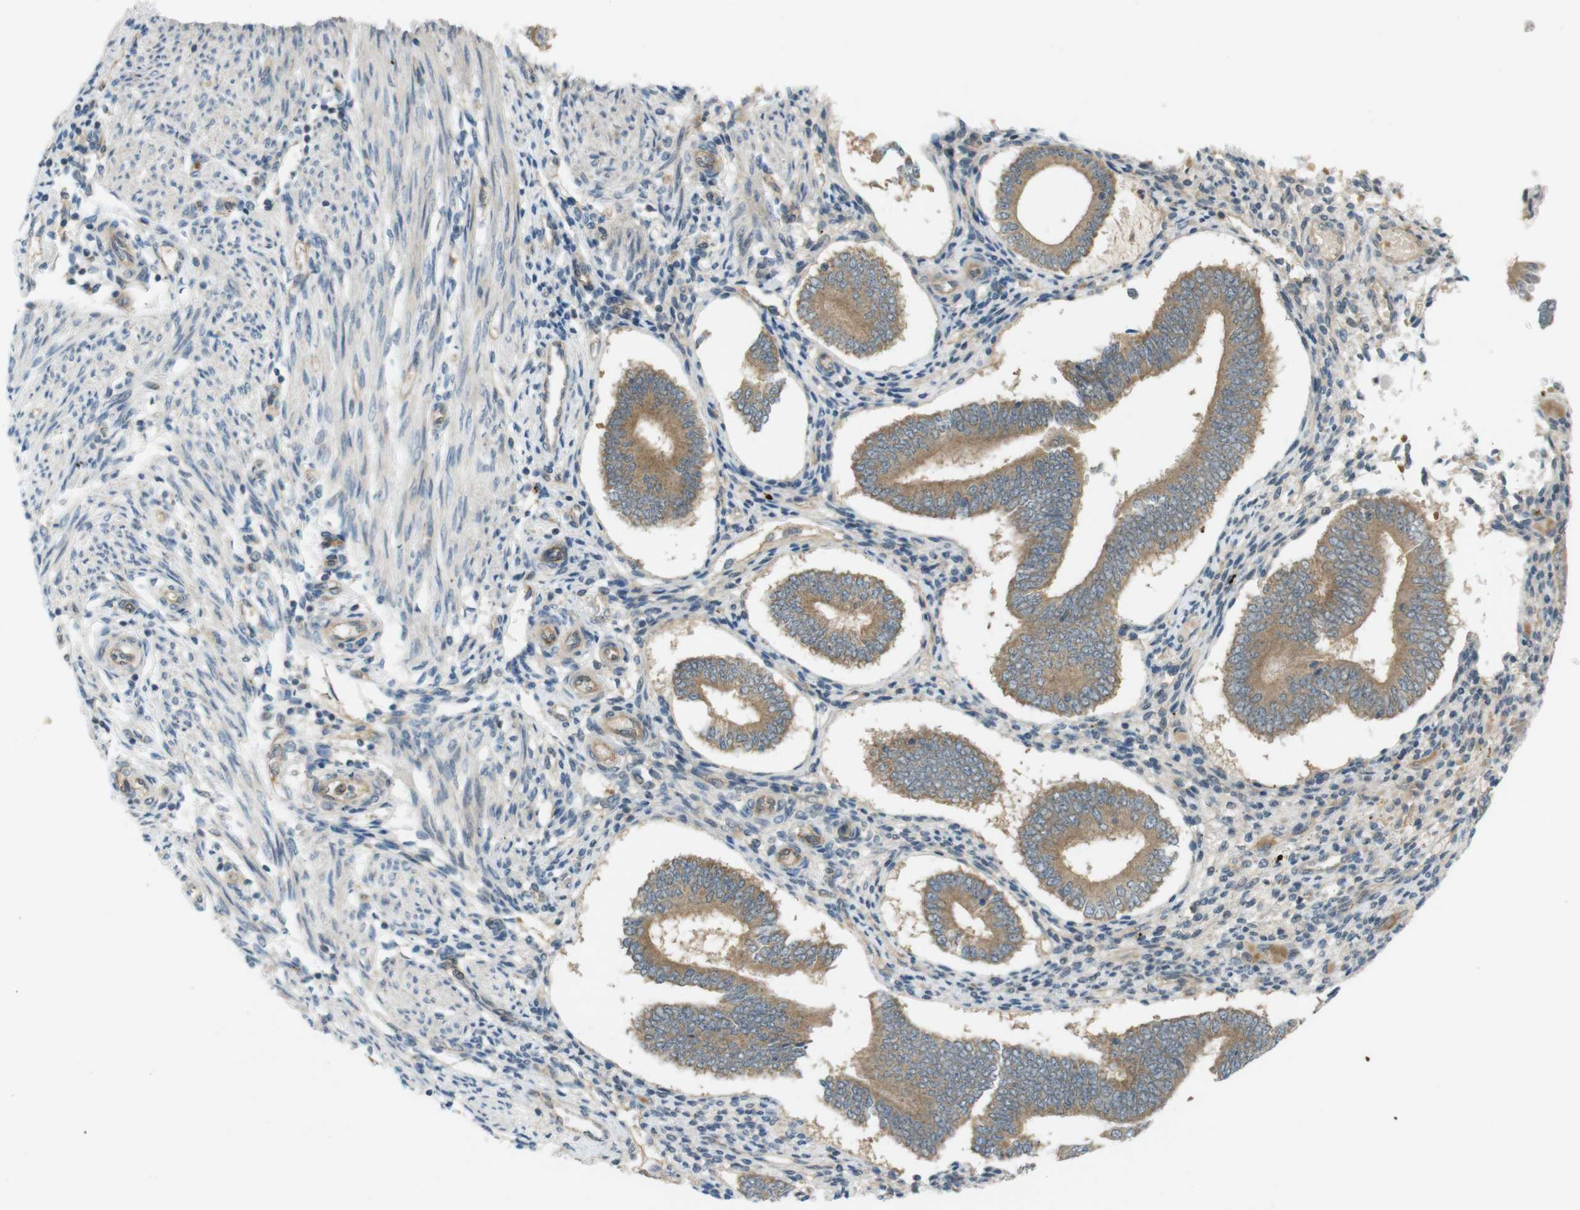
{"staining": {"intensity": "negative", "quantity": "none", "location": "none"}, "tissue": "endometrium", "cell_type": "Cells in endometrial stroma", "image_type": "normal", "snomed": [{"axis": "morphology", "description": "Normal tissue, NOS"}, {"axis": "topography", "description": "Endometrium"}], "caption": "An IHC photomicrograph of normal endometrium is shown. There is no staining in cells in endometrial stroma of endometrium.", "gene": "ZDHHC20", "patient": {"sex": "female", "age": 42}}